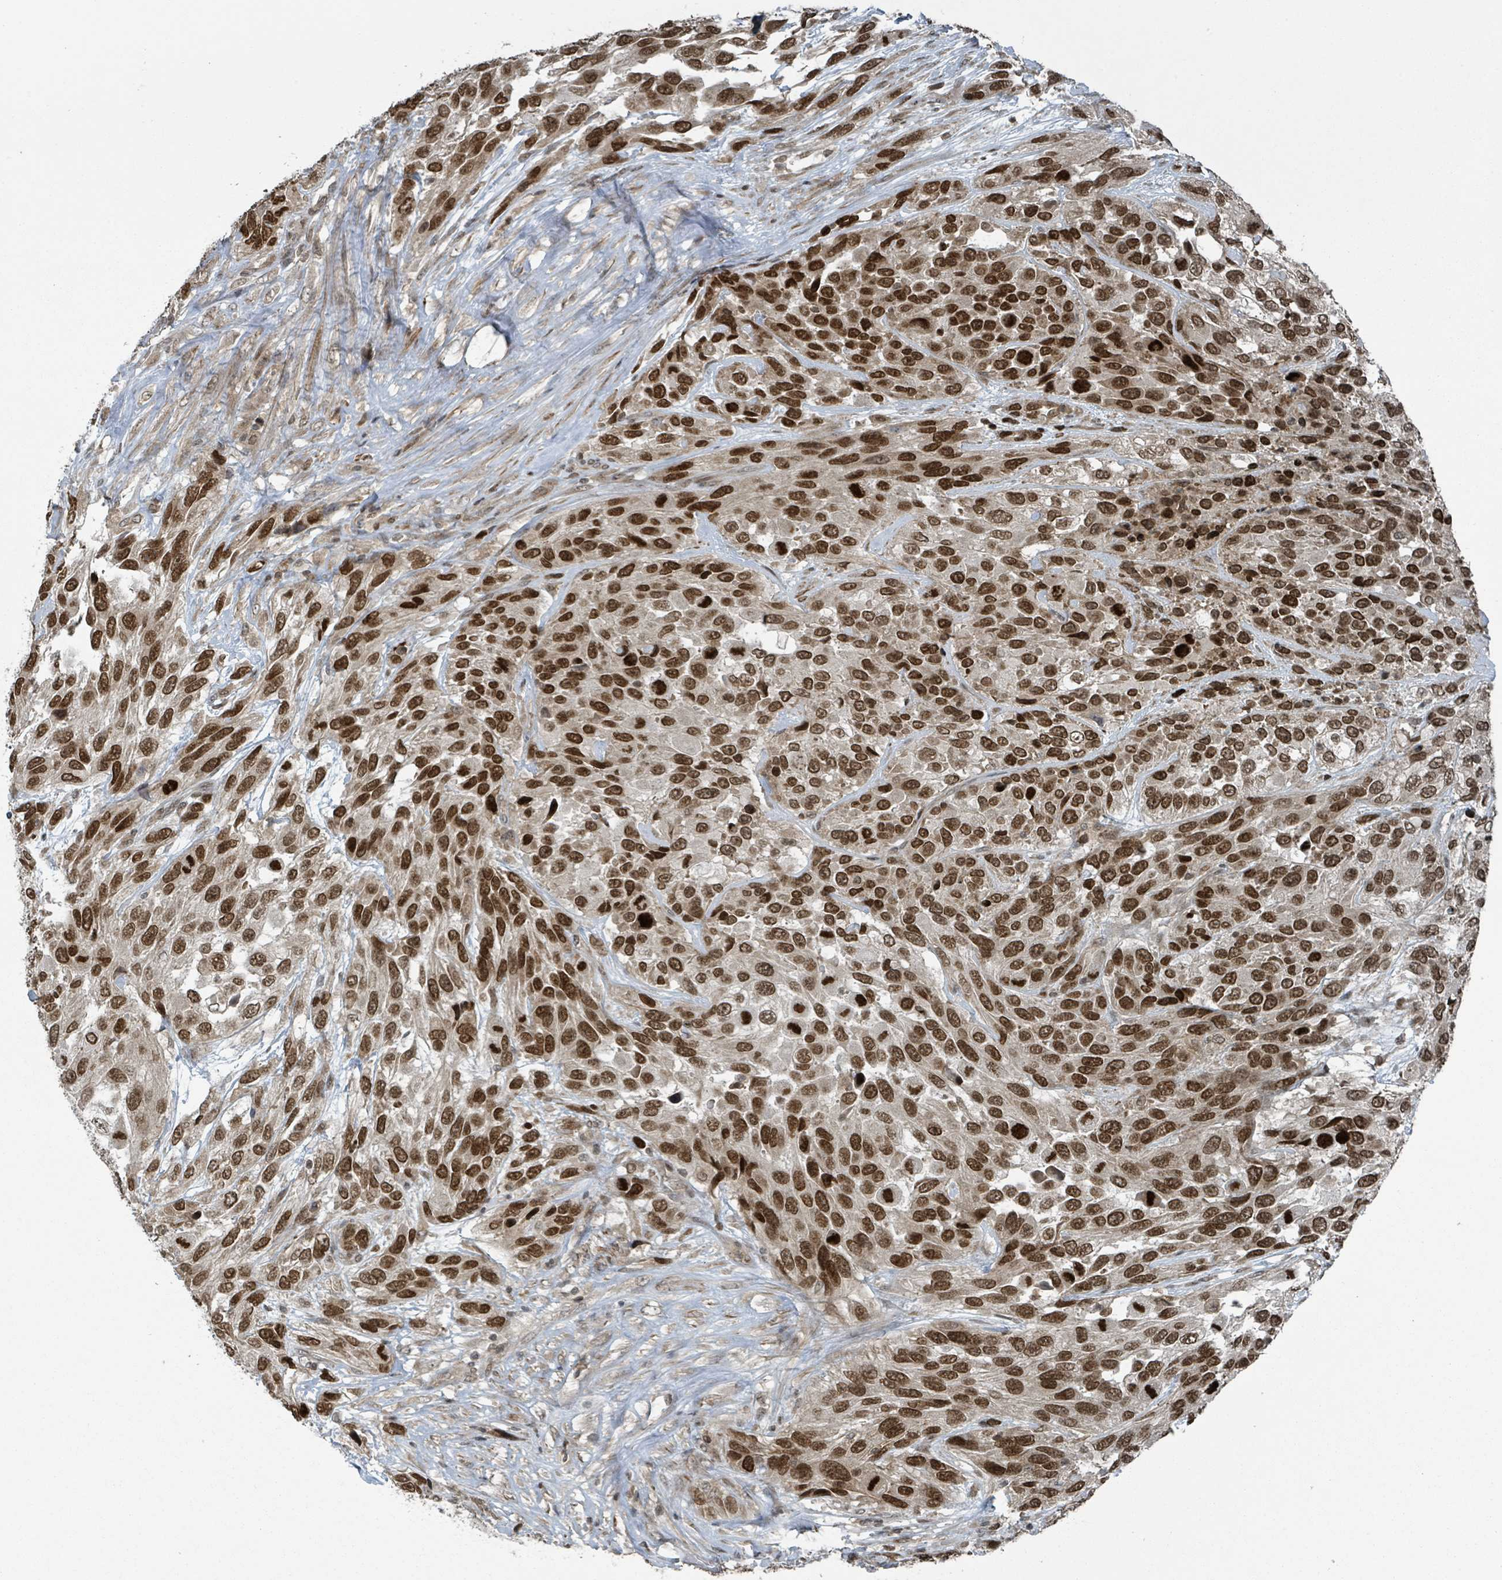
{"staining": {"intensity": "strong", "quantity": ">75%", "location": "nuclear"}, "tissue": "urothelial cancer", "cell_type": "Tumor cells", "image_type": "cancer", "snomed": [{"axis": "morphology", "description": "Urothelial carcinoma, High grade"}, {"axis": "topography", "description": "Urinary bladder"}], "caption": "Immunohistochemical staining of urothelial carcinoma (high-grade) displays high levels of strong nuclear protein staining in approximately >75% of tumor cells.", "gene": "PHIP", "patient": {"sex": "female", "age": 70}}